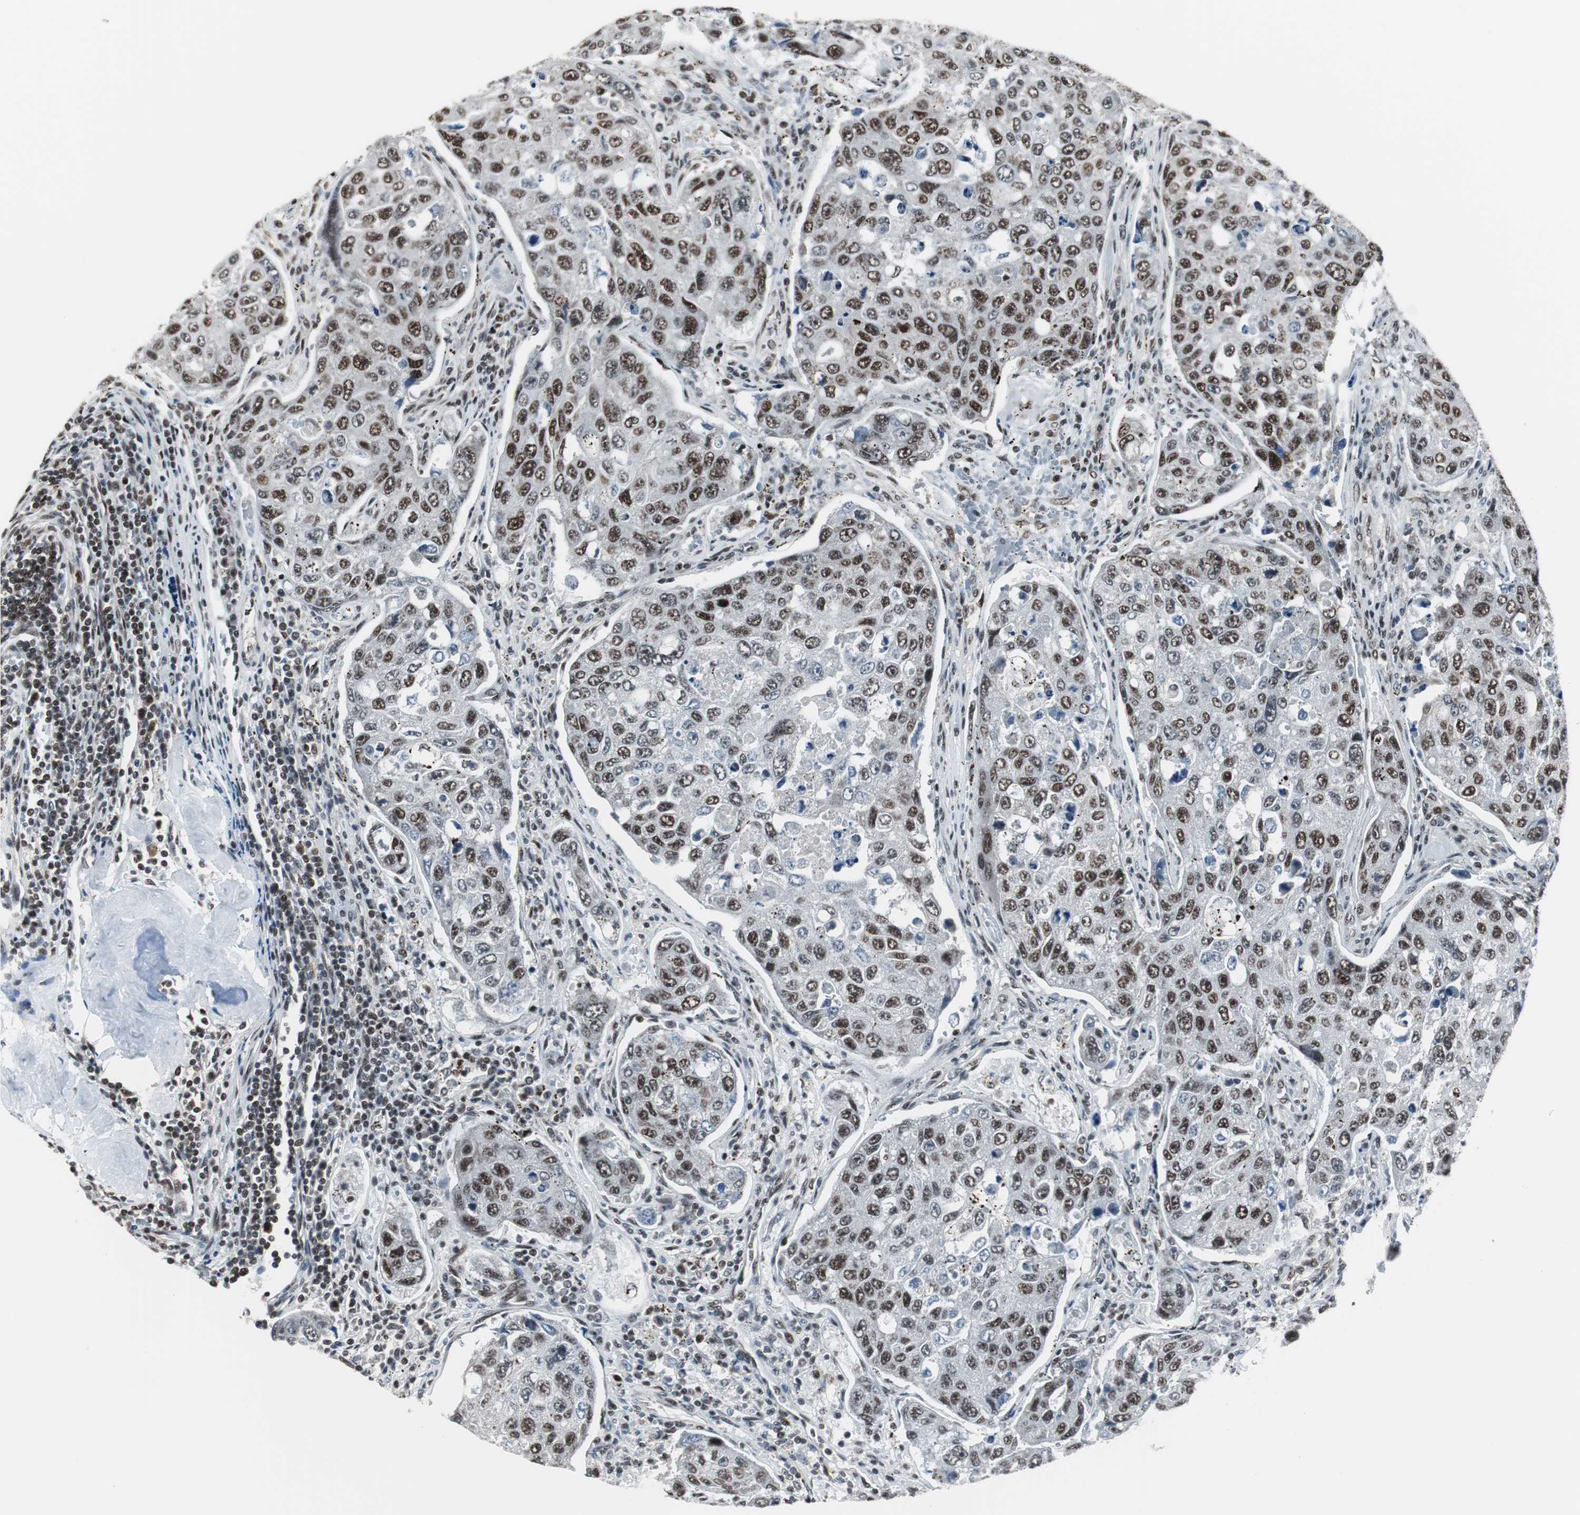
{"staining": {"intensity": "strong", "quantity": ">75%", "location": "nuclear"}, "tissue": "urothelial cancer", "cell_type": "Tumor cells", "image_type": "cancer", "snomed": [{"axis": "morphology", "description": "Urothelial carcinoma, High grade"}, {"axis": "topography", "description": "Lymph node"}, {"axis": "topography", "description": "Urinary bladder"}], "caption": "IHC (DAB) staining of urothelial cancer reveals strong nuclear protein expression in approximately >75% of tumor cells. The protein is stained brown, and the nuclei are stained in blue (DAB IHC with brightfield microscopy, high magnification).", "gene": "CDK9", "patient": {"sex": "male", "age": 51}}